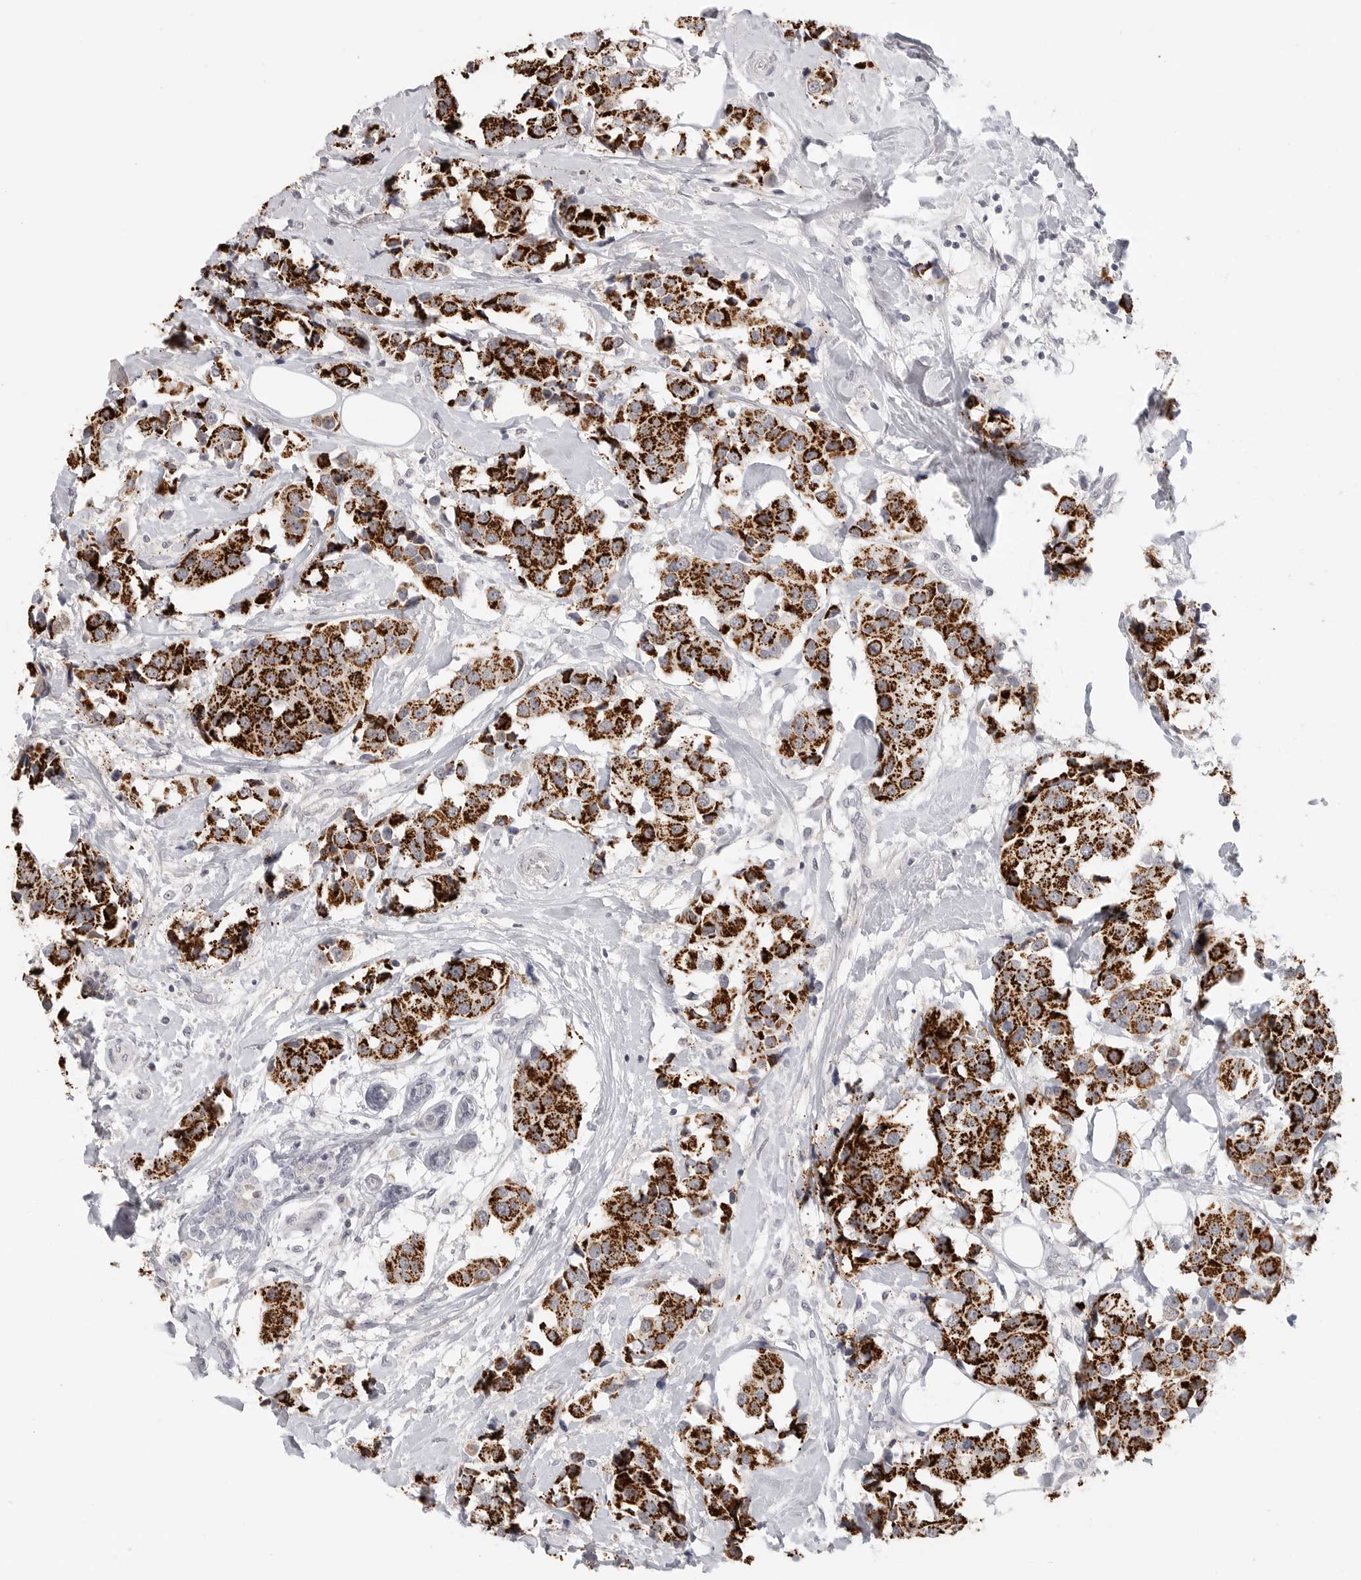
{"staining": {"intensity": "strong", "quantity": ">75%", "location": "cytoplasmic/membranous"}, "tissue": "breast cancer", "cell_type": "Tumor cells", "image_type": "cancer", "snomed": [{"axis": "morphology", "description": "Normal tissue, NOS"}, {"axis": "morphology", "description": "Duct carcinoma"}, {"axis": "topography", "description": "Breast"}], "caption": "Protein expression analysis of human breast cancer reveals strong cytoplasmic/membranous staining in approximately >75% of tumor cells. The staining was performed using DAB (3,3'-diaminobenzidine) to visualize the protein expression in brown, while the nuclei were stained in blue with hematoxylin (Magnification: 20x).", "gene": "HMGCS2", "patient": {"sex": "female", "age": 39}}